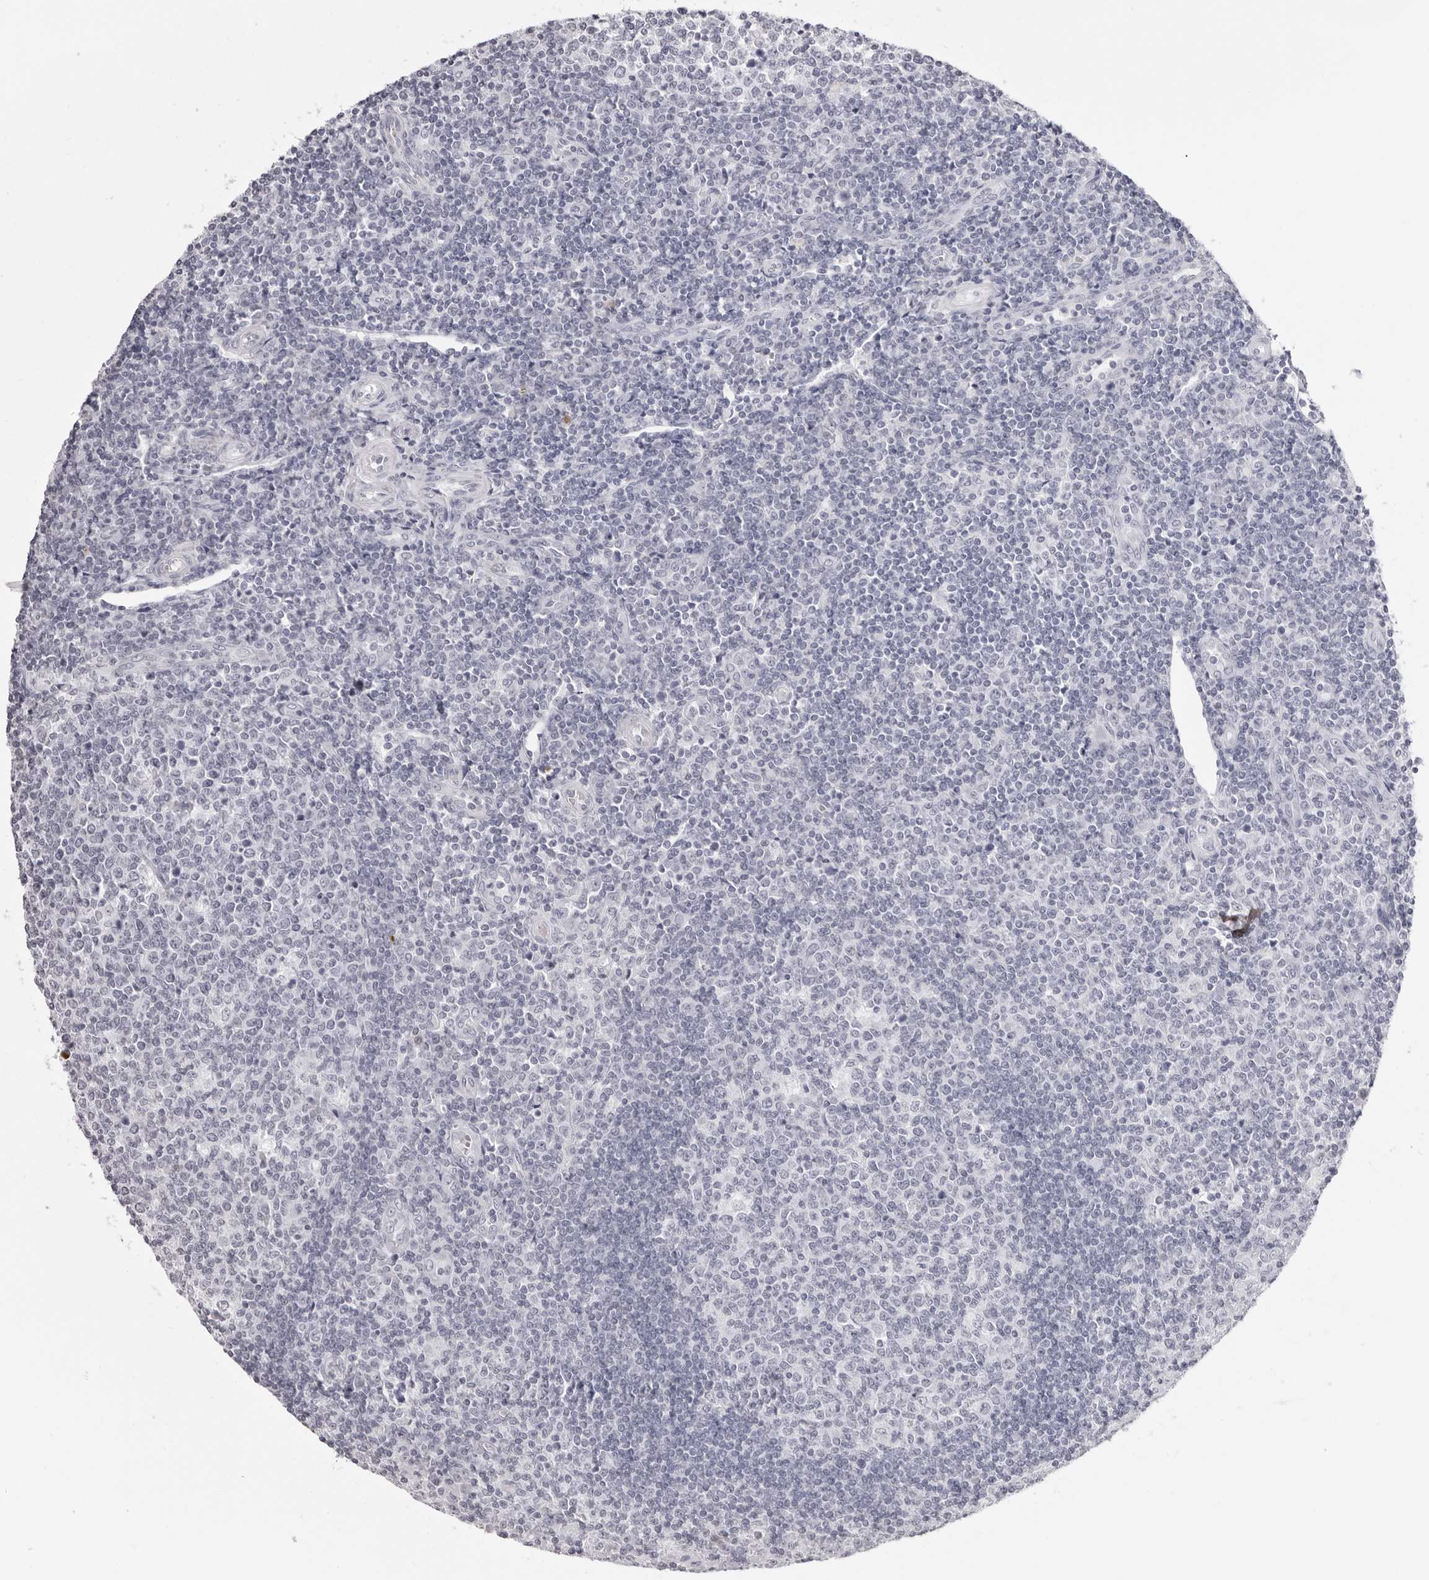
{"staining": {"intensity": "negative", "quantity": "none", "location": "none"}, "tissue": "tonsil", "cell_type": "Germinal center cells", "image_type": "normal", "snomed": [{"axis": "morphology", "description": "Normal tissue, NOS"}, {"axis": "topography", "description": "Tonsil"}], "caption": "Immunohistochemistry (IHC) histopathology image of benign tonsil: human tonsil stained with DAB (3,3'-diaminobenzidine) reveals no significant protein positivity in germinal center cells. The staining is performed using DAB brown chromogen with nuclei counter-stained in using hematoxylin.", "gene": "CST5", "patient": {"sex": "female", "age": 19}}